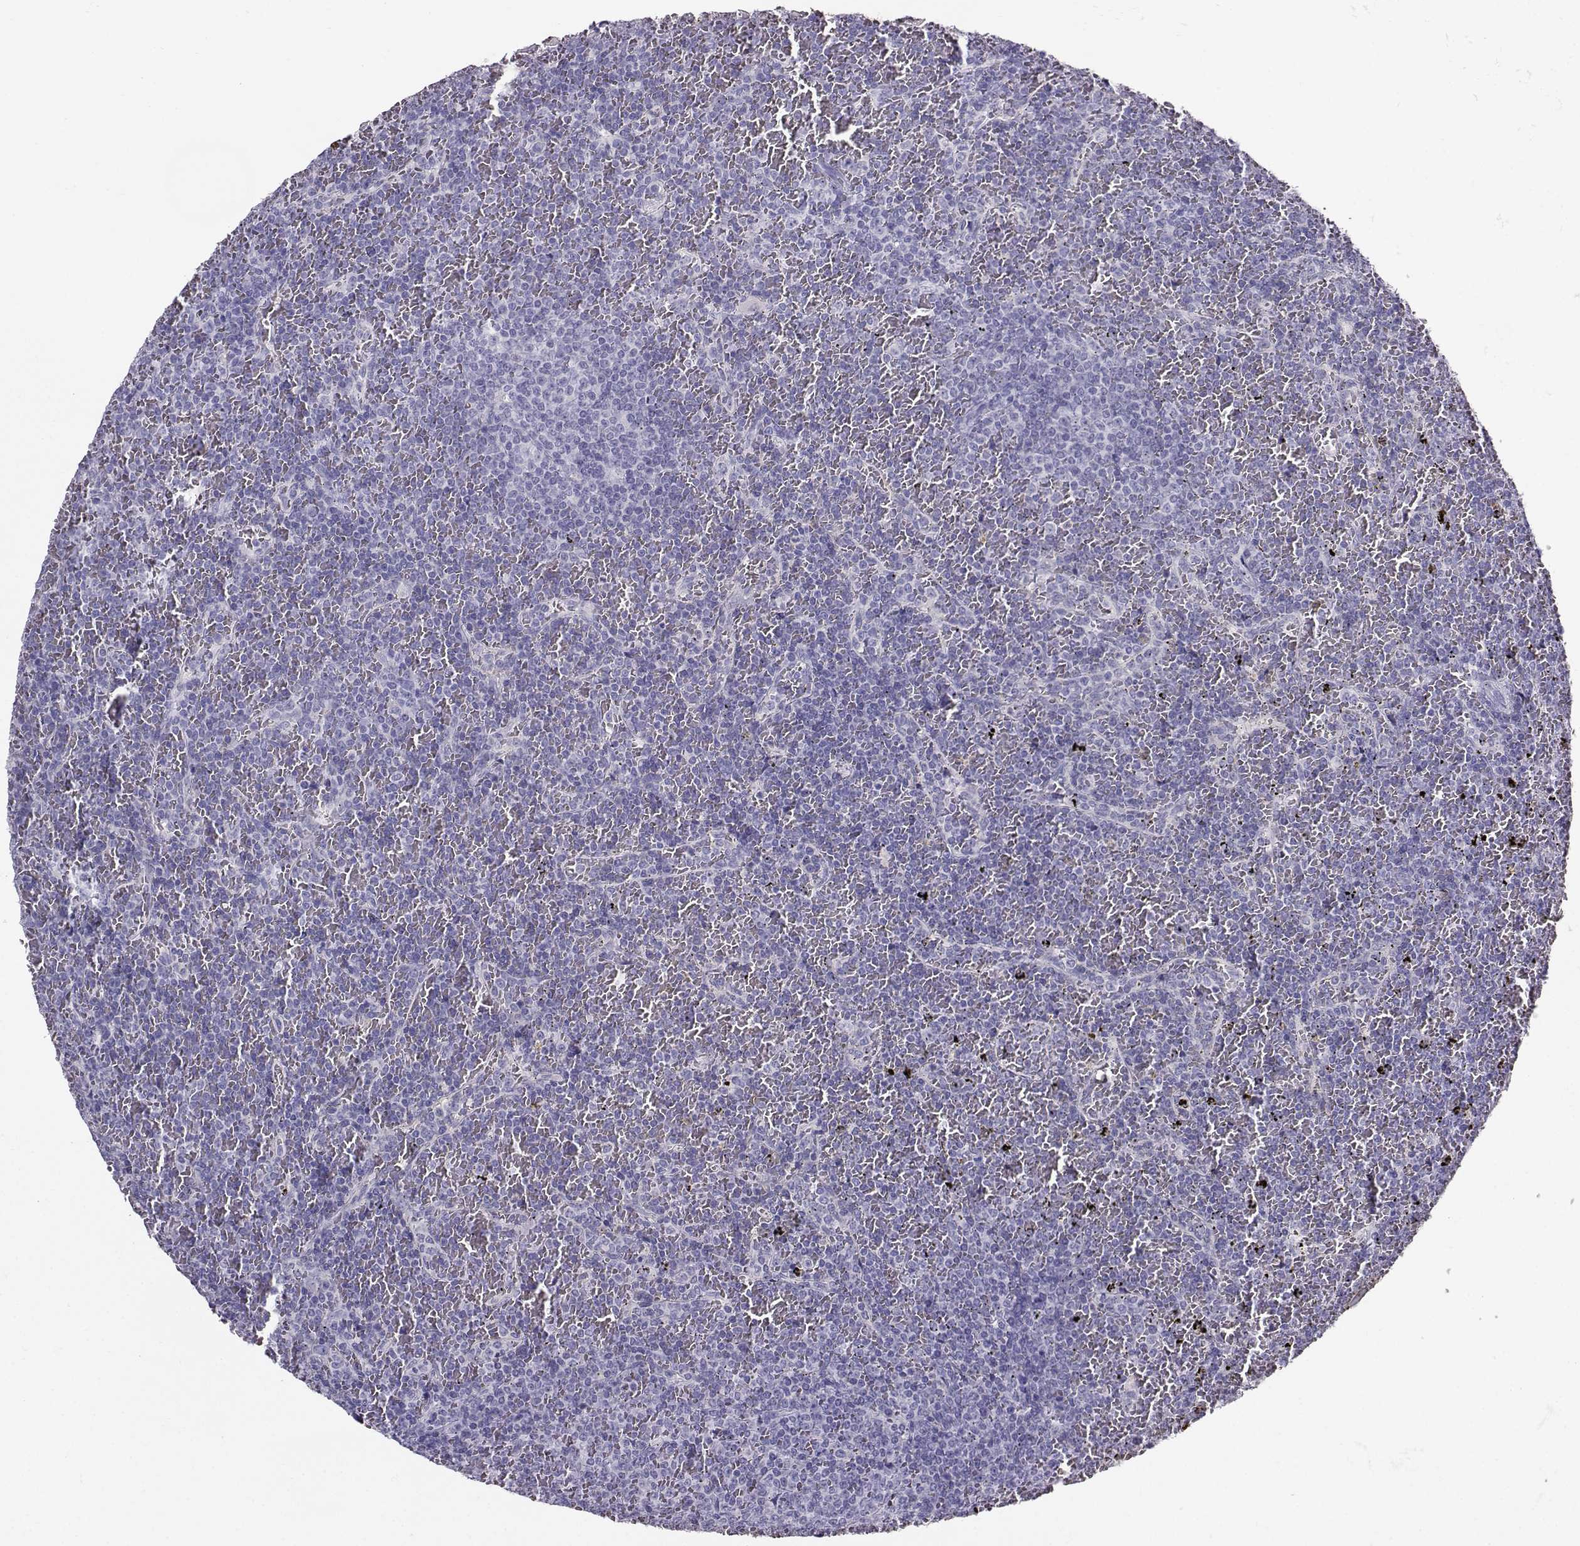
{"staining": {"intensity": "negative", "quantity": "none", "location": "none"}, "tissue": "lymphoma", "cell_type": "Tumor cells", "image_type": "cancer", "snomed": [{"axis": "morphology", "description": "Malignant lymphoma, non-Hodgkin's type, Low grade"}, {"axis": "topography", "description": "Spleen"}], "caption": "High magnification brightfield microscopy of malignant lymphoma, non-Hodgkin's type (low-grade) stained with DAB (3,3'-diaminobenzidine) (brown) and counterstained with hematoxylin (blue): tumor cells show no significant positivity. (DAB (3,3'-diaminobenzidine) immunohistochemistry visualized using brightfield microscopy, high magnification).", "gene": "CLUL1", "patient": {"sex": "female", "age": 77}}